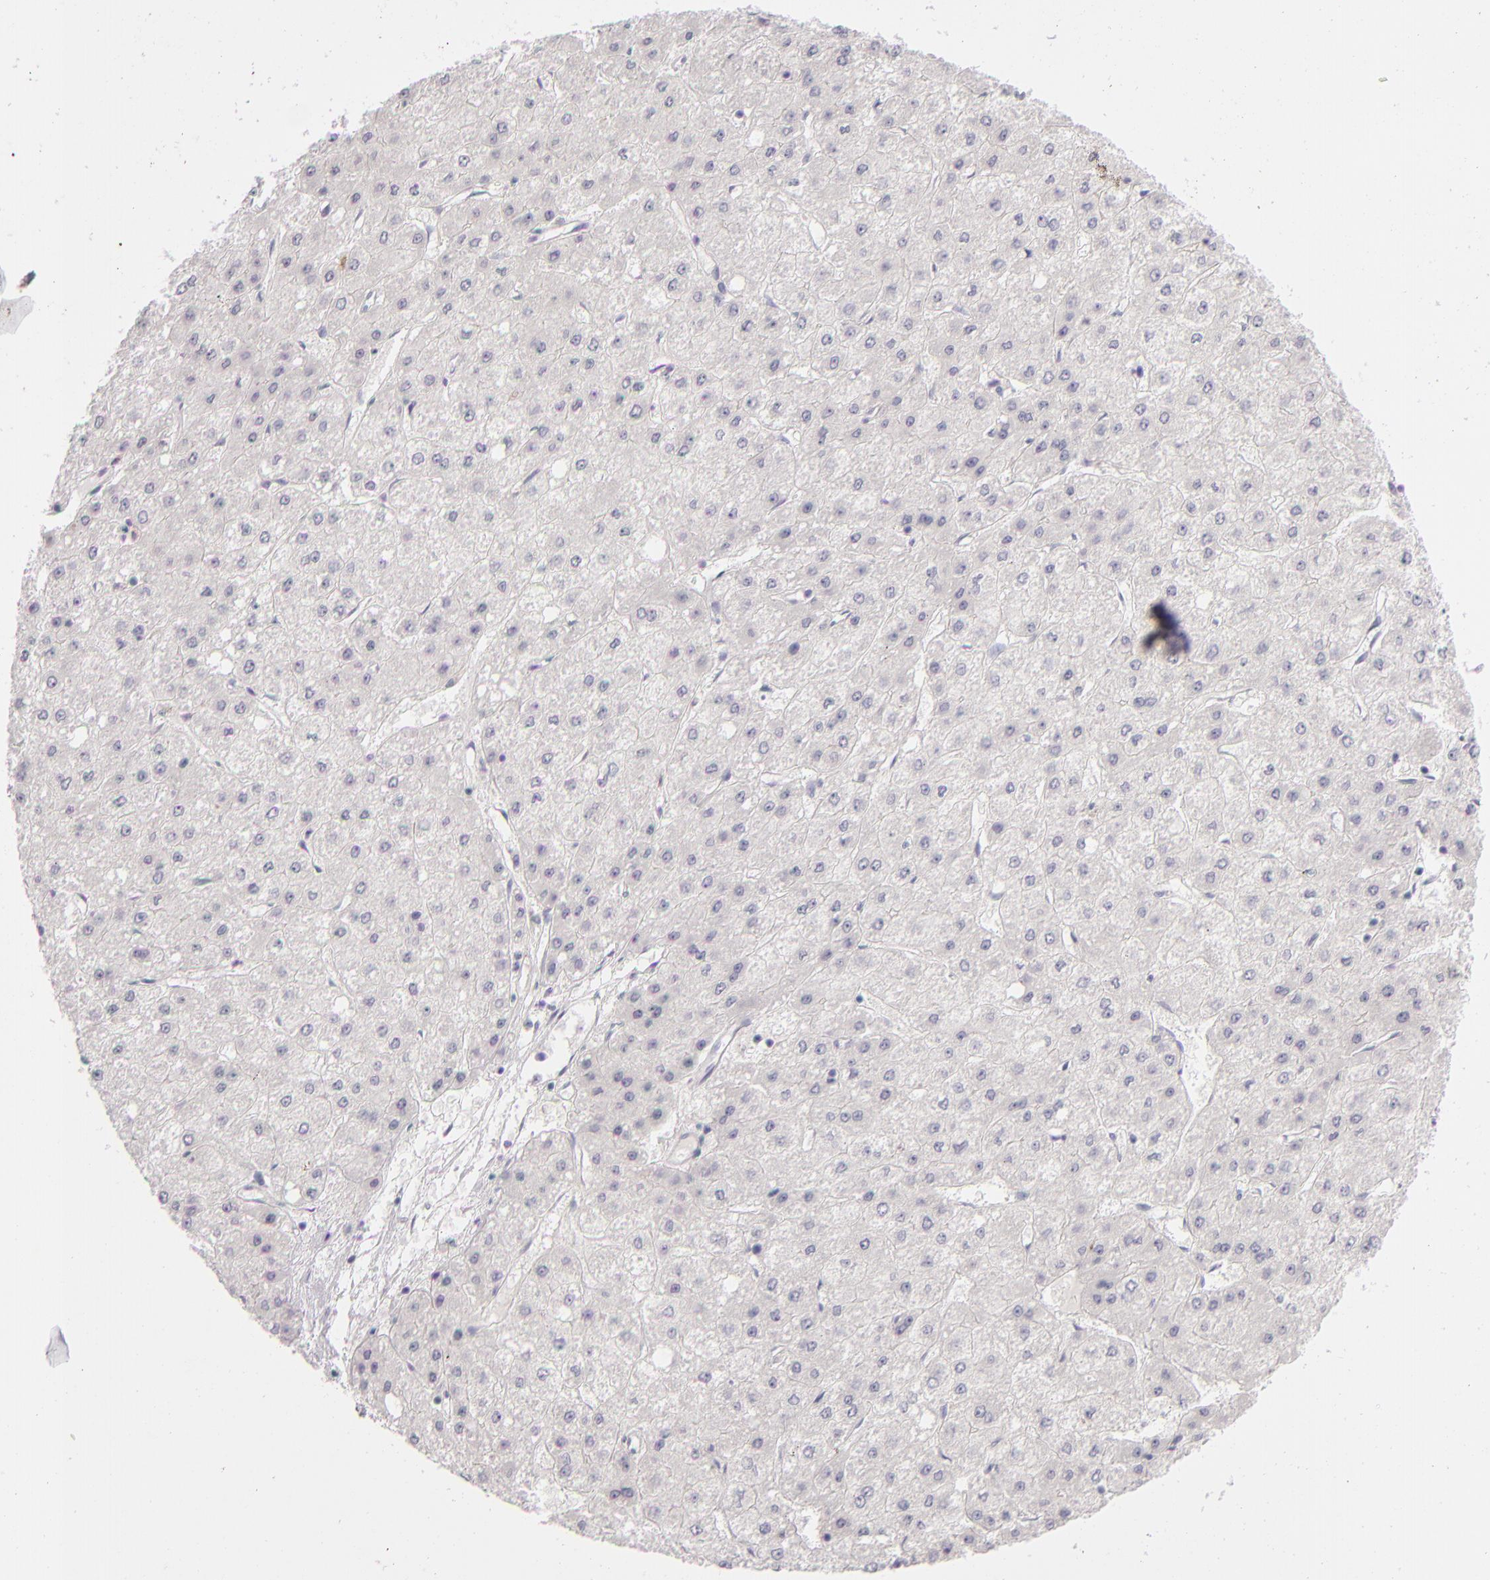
{"staining": {"intensity": "negative", "quantity": "none", "location": "none"}, "tissue": "liver cancer", "cell_type": "Tumor cells", "image_type": "cancer", "snomed": [{"axis": "morphology", "description": "Carcinoma, Hepatocellular, NOS"}, {"axis": "topography", "description": "Liver"}], "caption": "Histopathology image shows no significant protein staining in tumor cells of hepatocellular carcinoma (liver). Brightfield microscopy of immunohistochemistry (IHC) stained with DAB (brown) and hematoxylin (blue), captured at high magnification.", "gene": "CD40", "patient": {"sex": "female", "age": 52}}